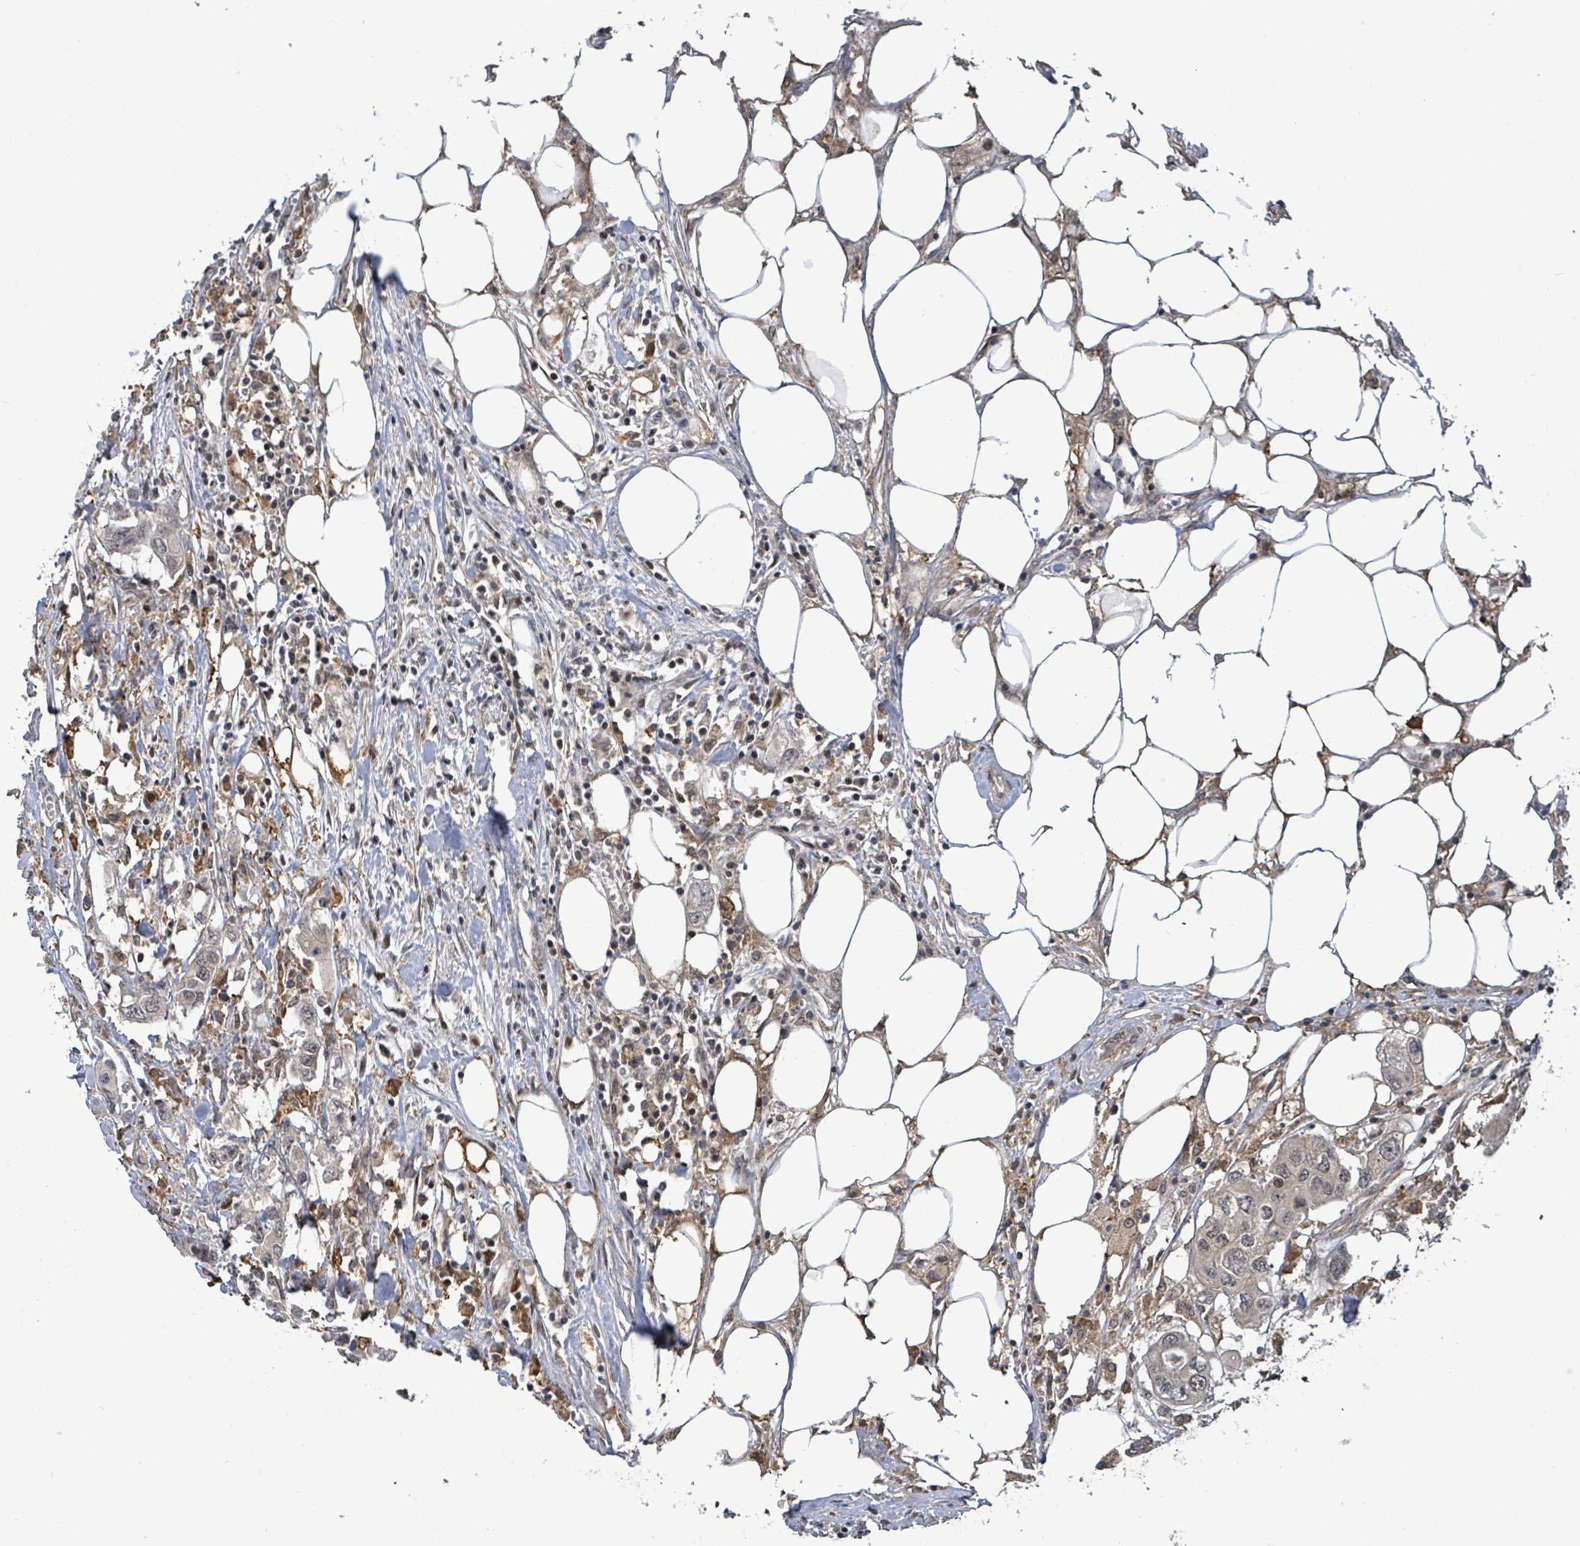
{"staining": {"intensity": "negative", "quantity": "none", "location": "none"}, "tissue": "colorectal cancer", "cell_type": "Tumor cells", "image_type": "cancer", "snomed": [{"axis": "morphology", "description": "Adenocarcinoma, NOS"}, {"axis": "topography", "description": "Colon"}], "caption": "The photomicrograph exhibits no staining of tumor cells in colorectal adenocarcinoma. Brightfield microscopy of immunohistochemistry (IHC) stained with DAB (brown) and hematoxylin (blue), captured at high magnification.", "gene": "FBXO6", "patient": {"sex": "male", "age": 77}}